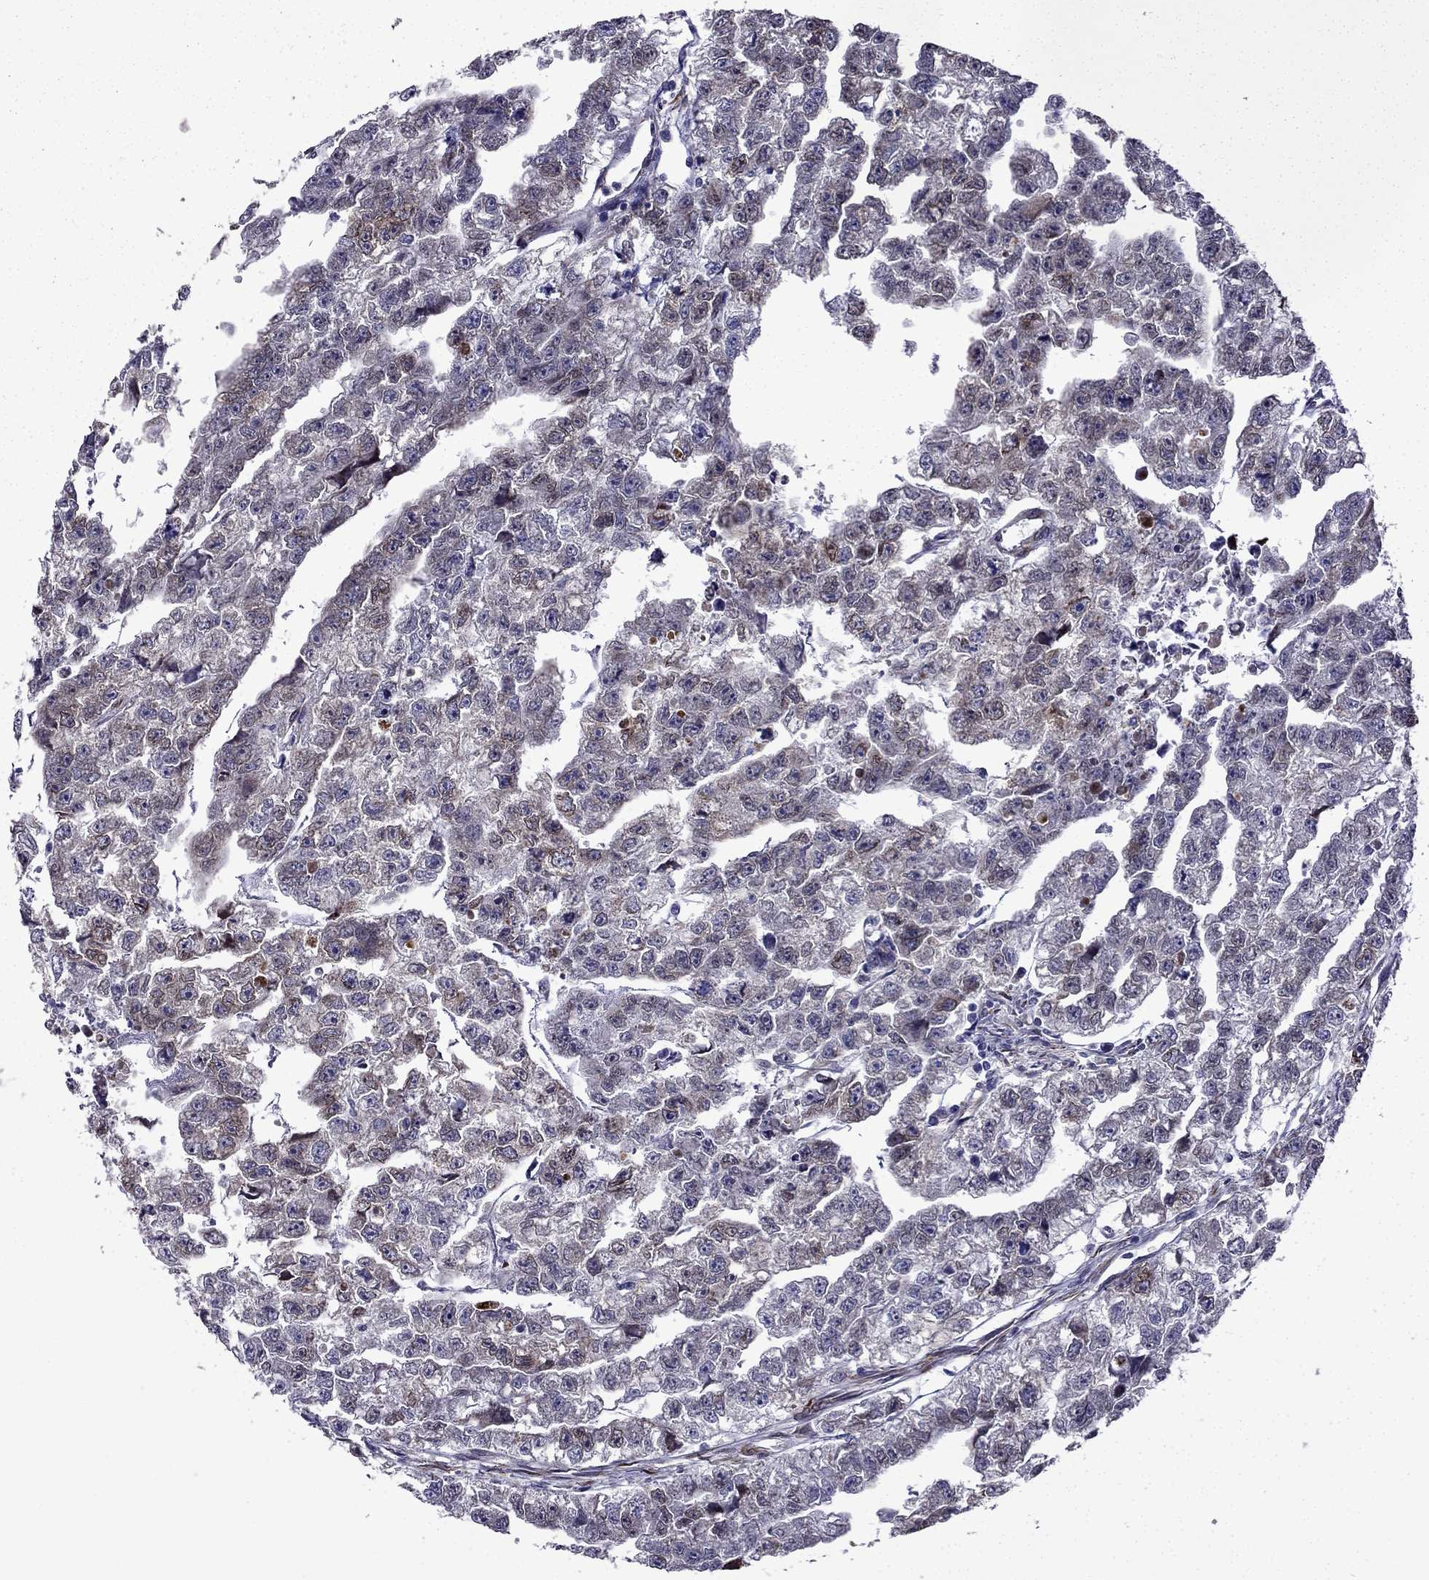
{"staining": {"intensity": "weak", "quantity": "<25%", "location": "cytoplasmic/membranous"}, "tissue": "testis cancer", "cell_type": "Tumor cells", "image_type": "cancer", "snomed": [{"axis": "morphology", "description": "Carcinoma, Embryonal, NOS"}, {"axis": "morphology", "description": "Teratoma, malignant, NOS"}, {"axis": "topography", "description": "Testis"}], "caption": "This is a photomicrograph of immunohistochemistry (IHC) staining of testis cancer, which shows no staining in tumor cells.", "gene": "IKBIP", "patient": {"sex": "male", "age": 44}}